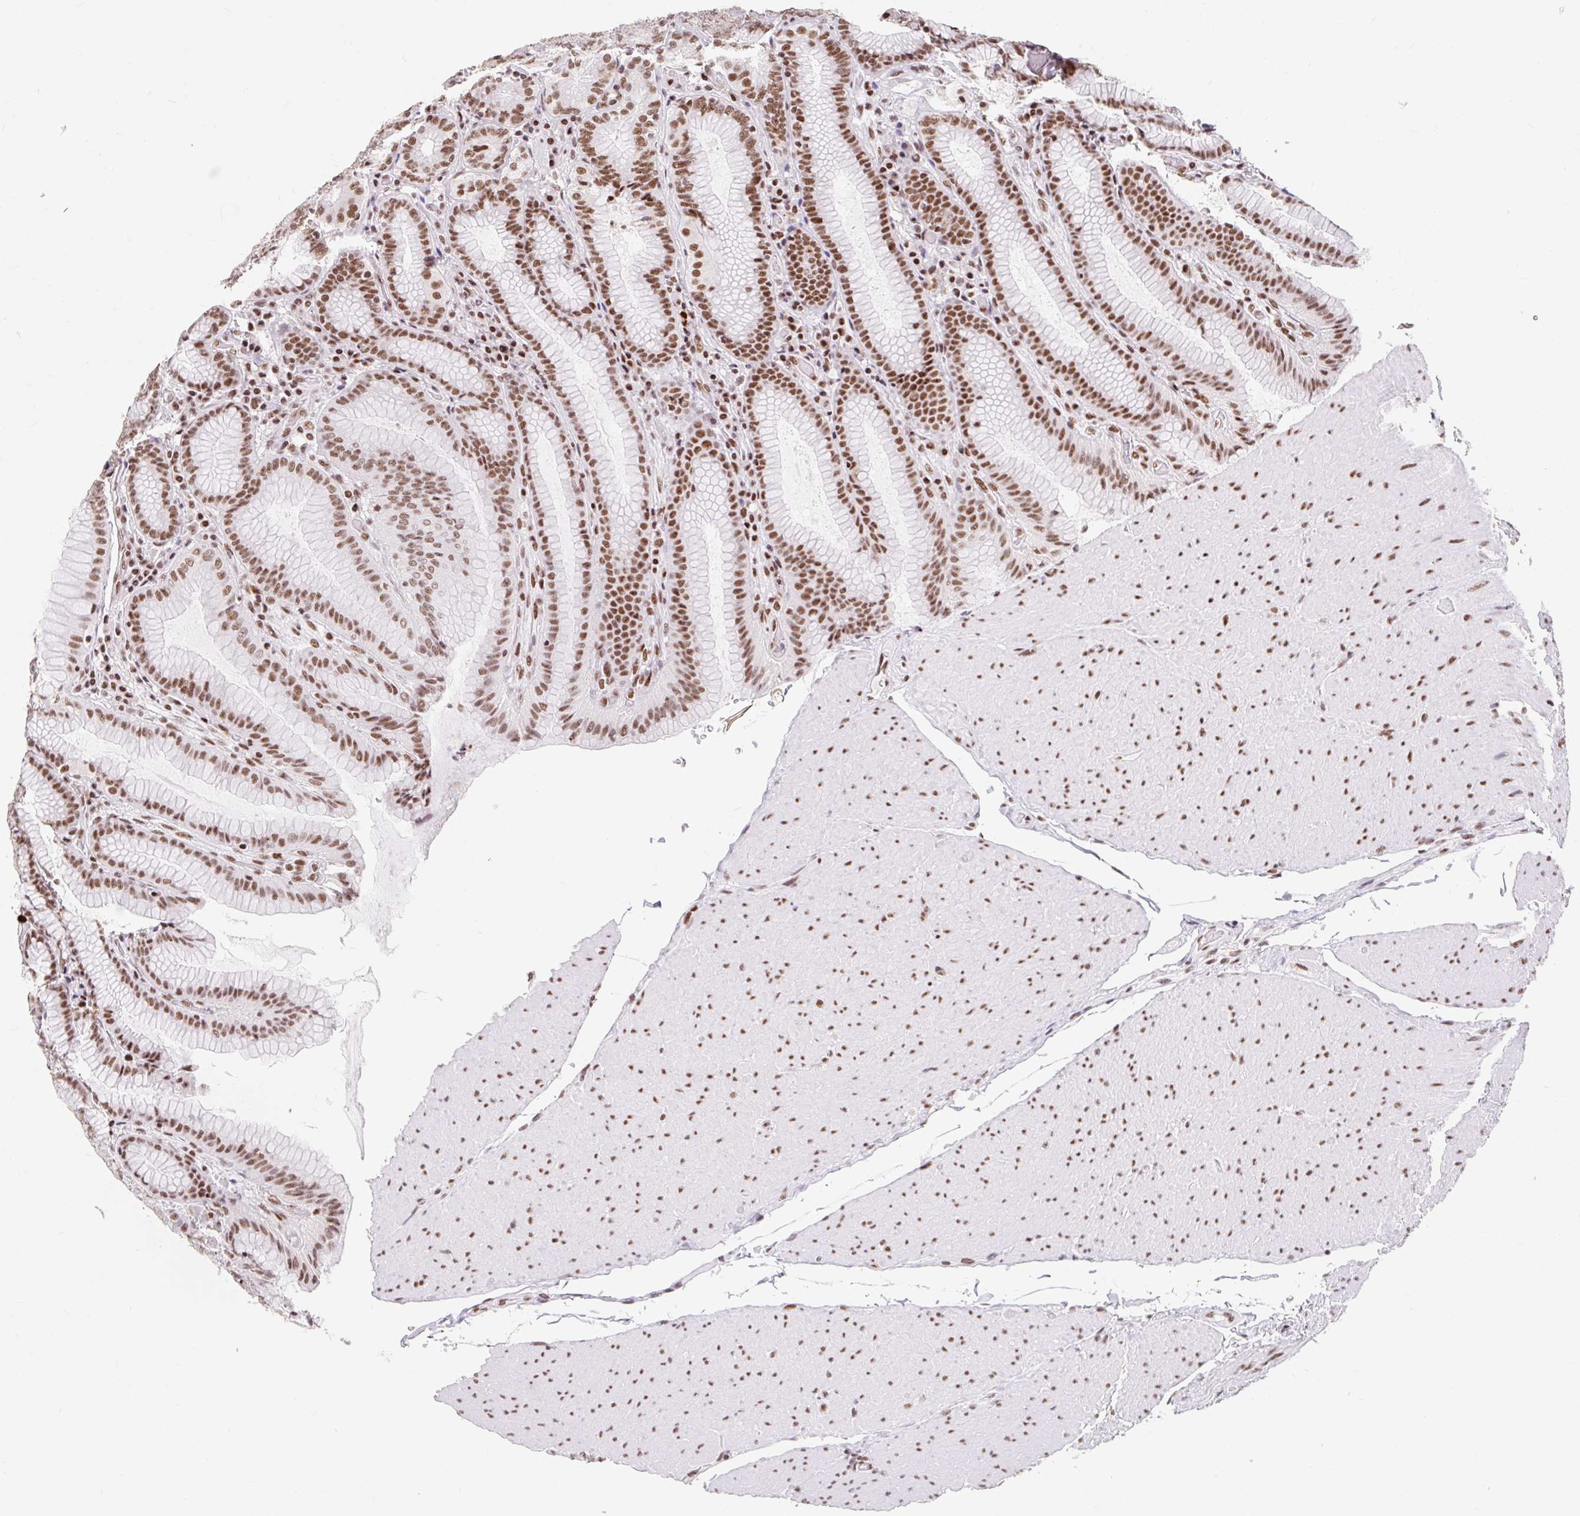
{"staining": {"intensity": "moderate", "quantity": ">75%", "location": "nuclear"}, "tissue": "stomach", "cell_type": "Glandular cells", "image_type": "normal", "snomed": [{"axis": "morphology", "description": "Normal tissue, NOS"}, {"axis": "topography", "description": "Stomach, upper"}, {"axis": "topography", "description": "Stomach, lower"}], "caption": "Moderate nuclear expression is present in approximately >75% of glandular cells in unremarkable stomach. The staining was performed using DAB (3,3'-diaminobenzidine) to visualize the protein expression in brown, while the nuclei were stained in blue with hematoxylin (Magnification: 20x).", "gene": "SRSF10", "patient": {"sex": "female", "age": 76}}